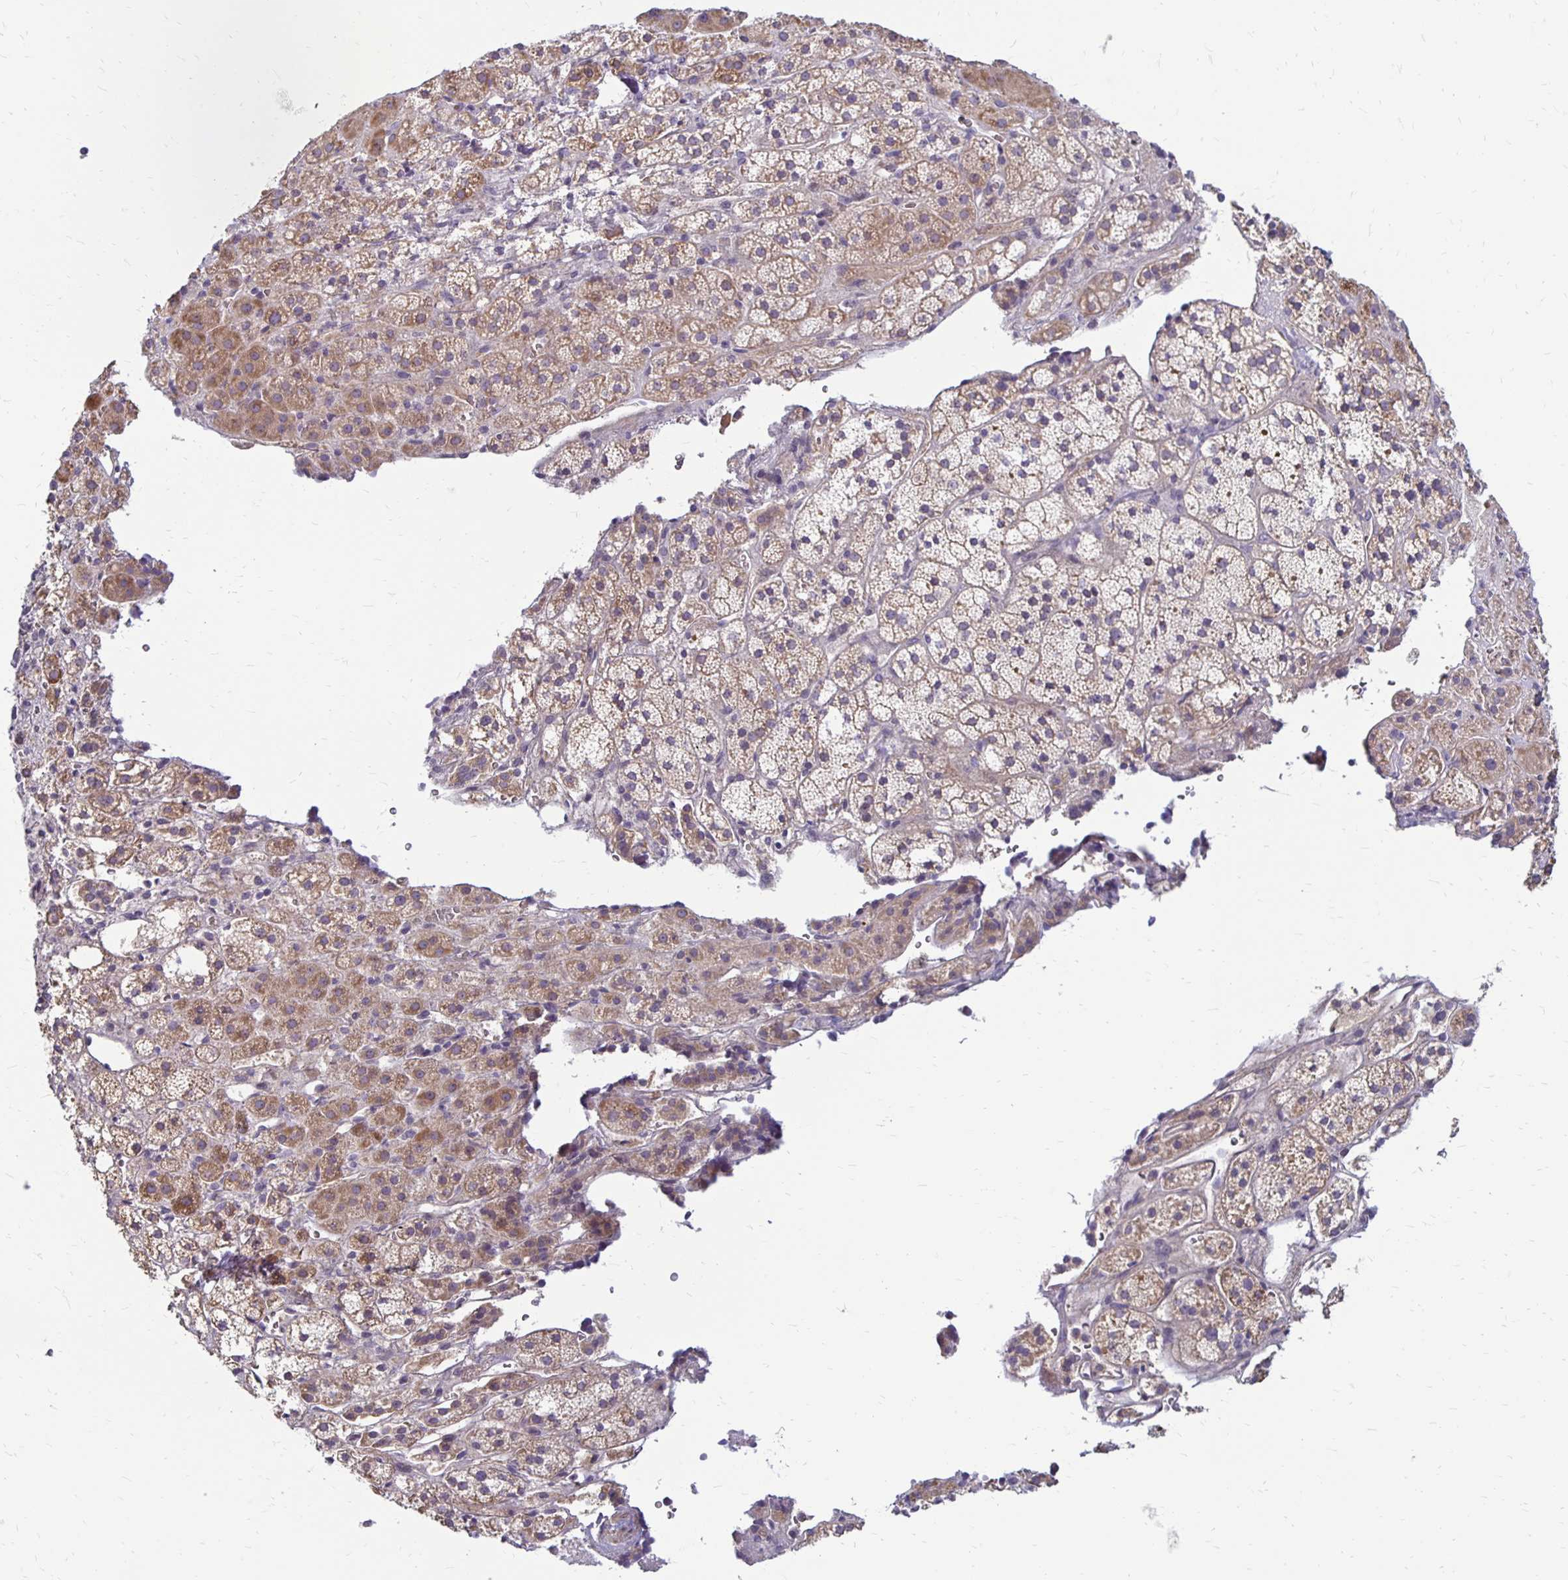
{"staining": {"intensity": "moderate", "quantity": "25%-75%", "location": "cytoplasmic/membranous"}, "tissue": "adrenal gland", "cell_type": "Glandular cells", "image_type": "normal", "snomed": [{"axis": "morphology", "description": "Normal tissue, NOS"}, {"axis": "topography", "description": "Adrenal gland"}], "caption": "The photomicrograph exhibits staining of normal adrenal gland, revealing moderate cytoplasmic/membranous protein positivity (brown color) within glandular cells. (DAB (3,3'-diaminobenzidine) = brown stain, brightfield microscopy at high magnification).", "gene": "KATNBL1", "patient": {"sex": "male", "age": 53}}